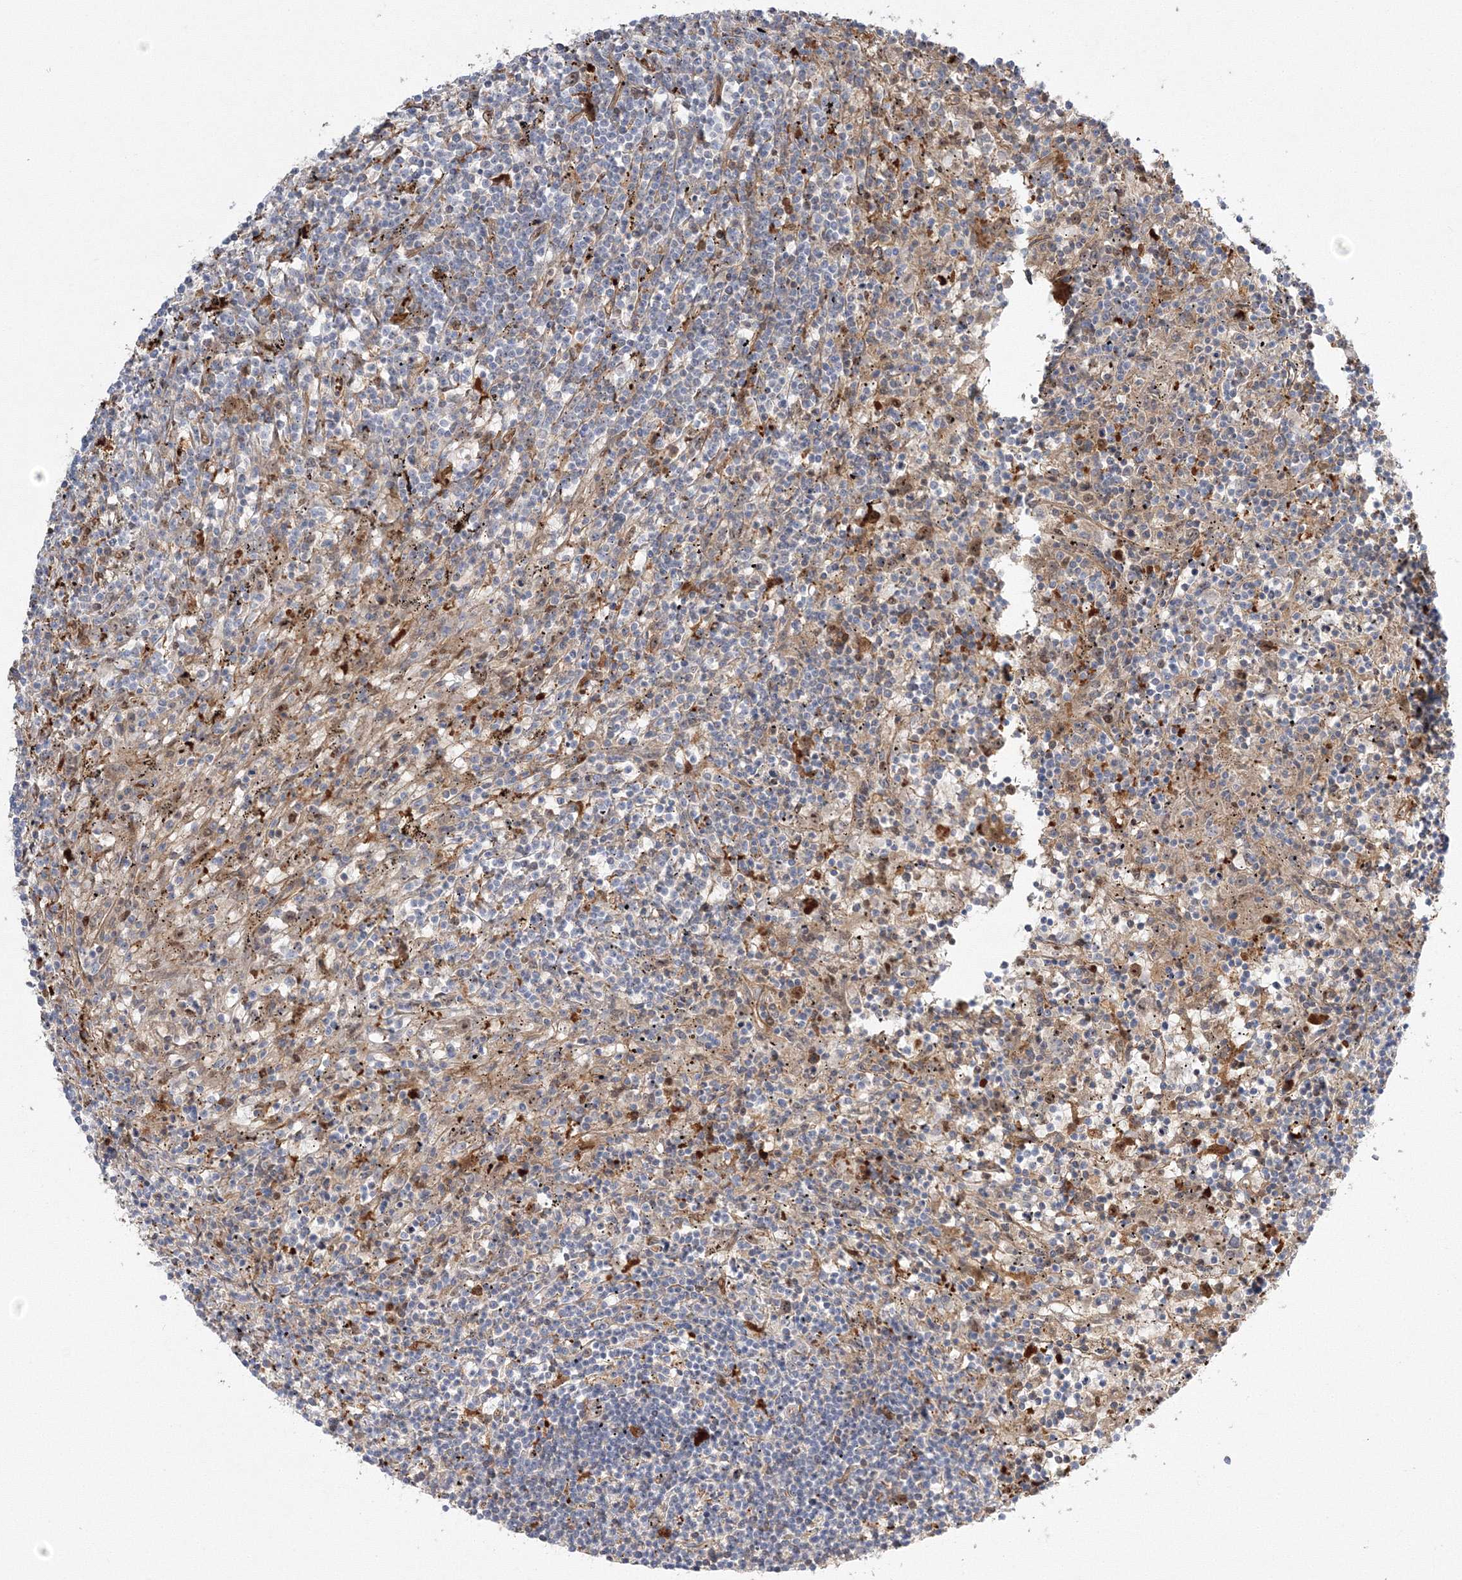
{"staining": {"intensity": "moderate", "quantity": "<25%", "location": "nuclear"}, "tissue": "lymphoma", "cell_type": "Tumor cells", "image_type": "cancer", "snomed": [{"axis": "morphology", "description": "Malignant lymphoma, non-Hodgkin's type, Low grade"}, {"axis": "topography", "description": "Spleen"}], "caption": "Protein analysis of malignant lymphoma, non-Hodgkin's type (low-grade) tissue demonstrates moderate nuclear expression in approximately <25% of tumor cells.", "gene": "NPM3", "patient": {"sex": "male", "age": 76}}